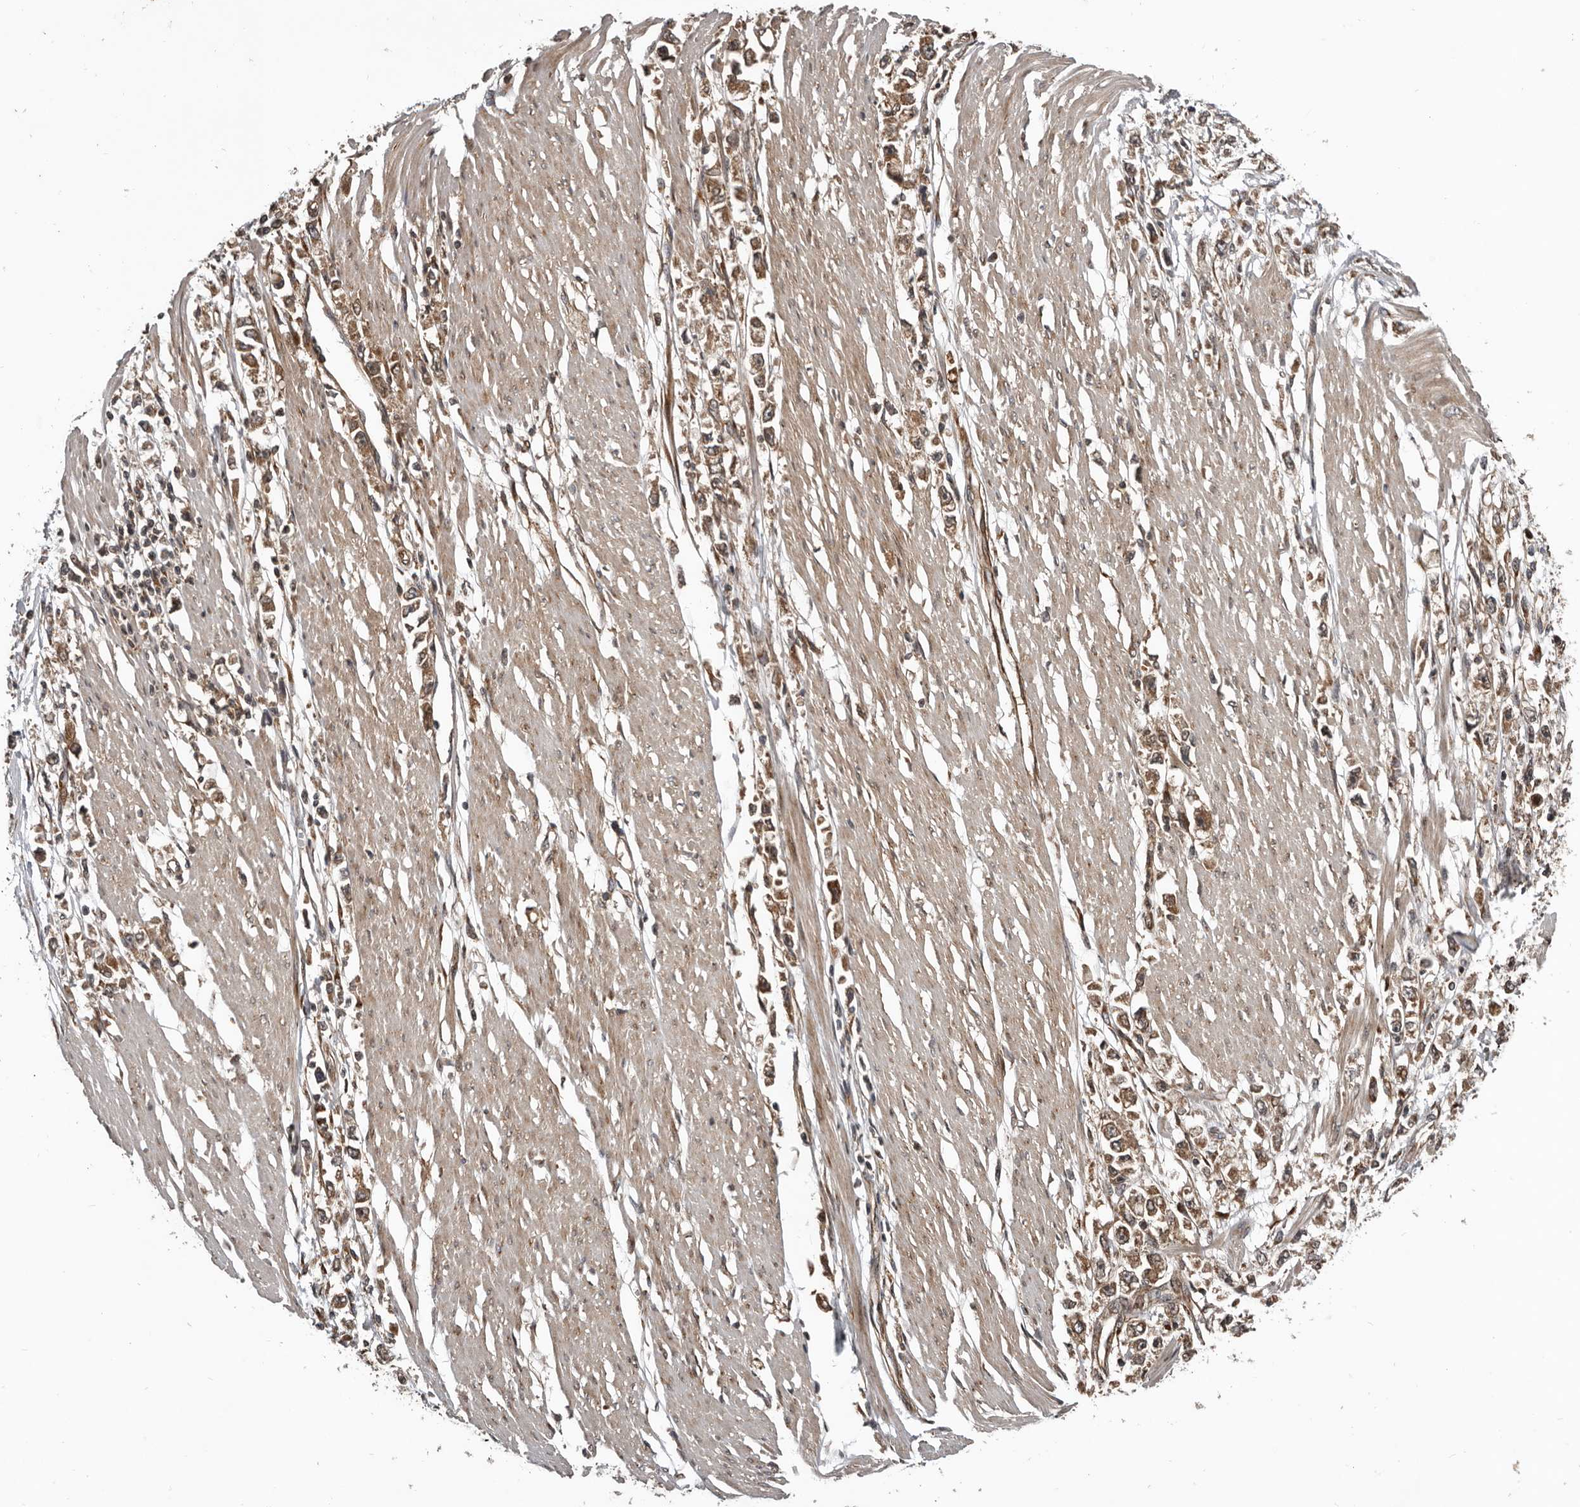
{"staining": {"intensity": "moderate", "quantity": ">75%", "location": "cytoplasmic/membranous"}, "tissue": "stomach cancer", "cell_type": "Tumor cells", "image_type": "cancer", "snomed": [{"axis": "morphology", "description": "Adenocarcinoma, NOS"}, {"axis": "topography", "description": "Stomach"}], "caption": "This is a histology image of immunohistochemistry staining of adenocarcinoma (stomach), which shows moderate expression in the cytoplasmic/membranous of tumor cells.", "gene": "CCDC190", "patient": {"sex": "female", "age": 59}}